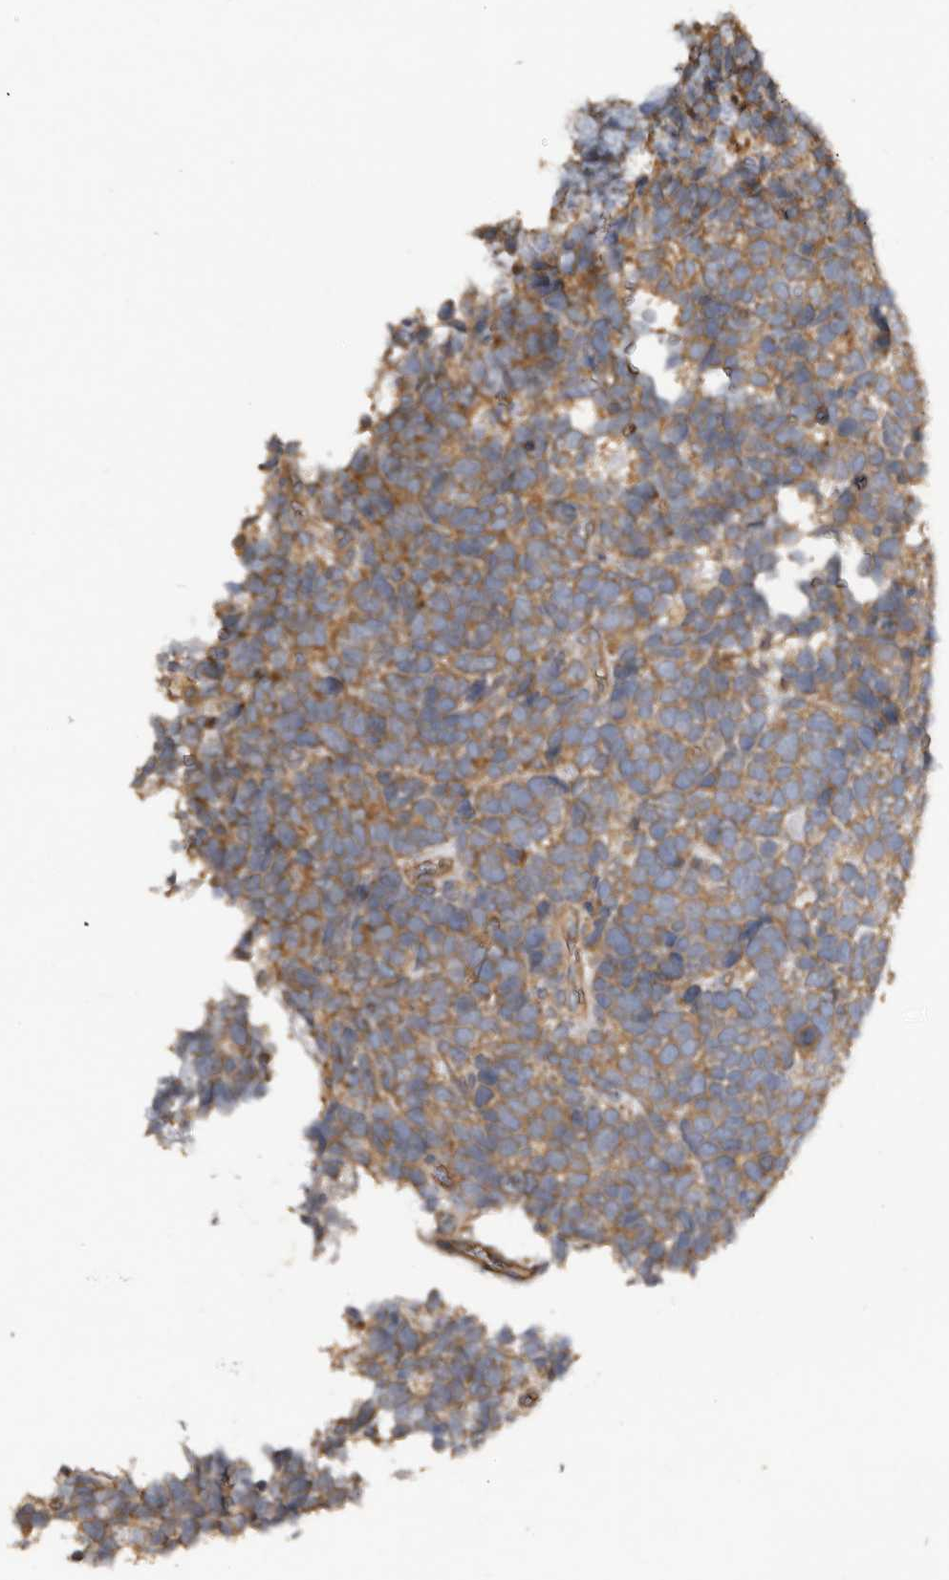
{"staining": {"intensity": "moderate", "quantity": ">75%", "location": "cytoplasmic/membranous"}, "tissue": "urothelial cancer", "cell_type": "Tumor cells", "image_type": "cancer", "snomed": [{"axis": "morphology", "description": "Urothelial carcinoma, High grade"}, {"axis": "topography", "description": "Urinary bladder"}], "caption": "Protein expression analysis of urothelial carcinoma (high-grade) demonstrates moderate cytoplasmic/membranous positivity in about >75% of tumor cells.", "gene": "FLCN", "patient": {"sex": "female", "age": 82}}